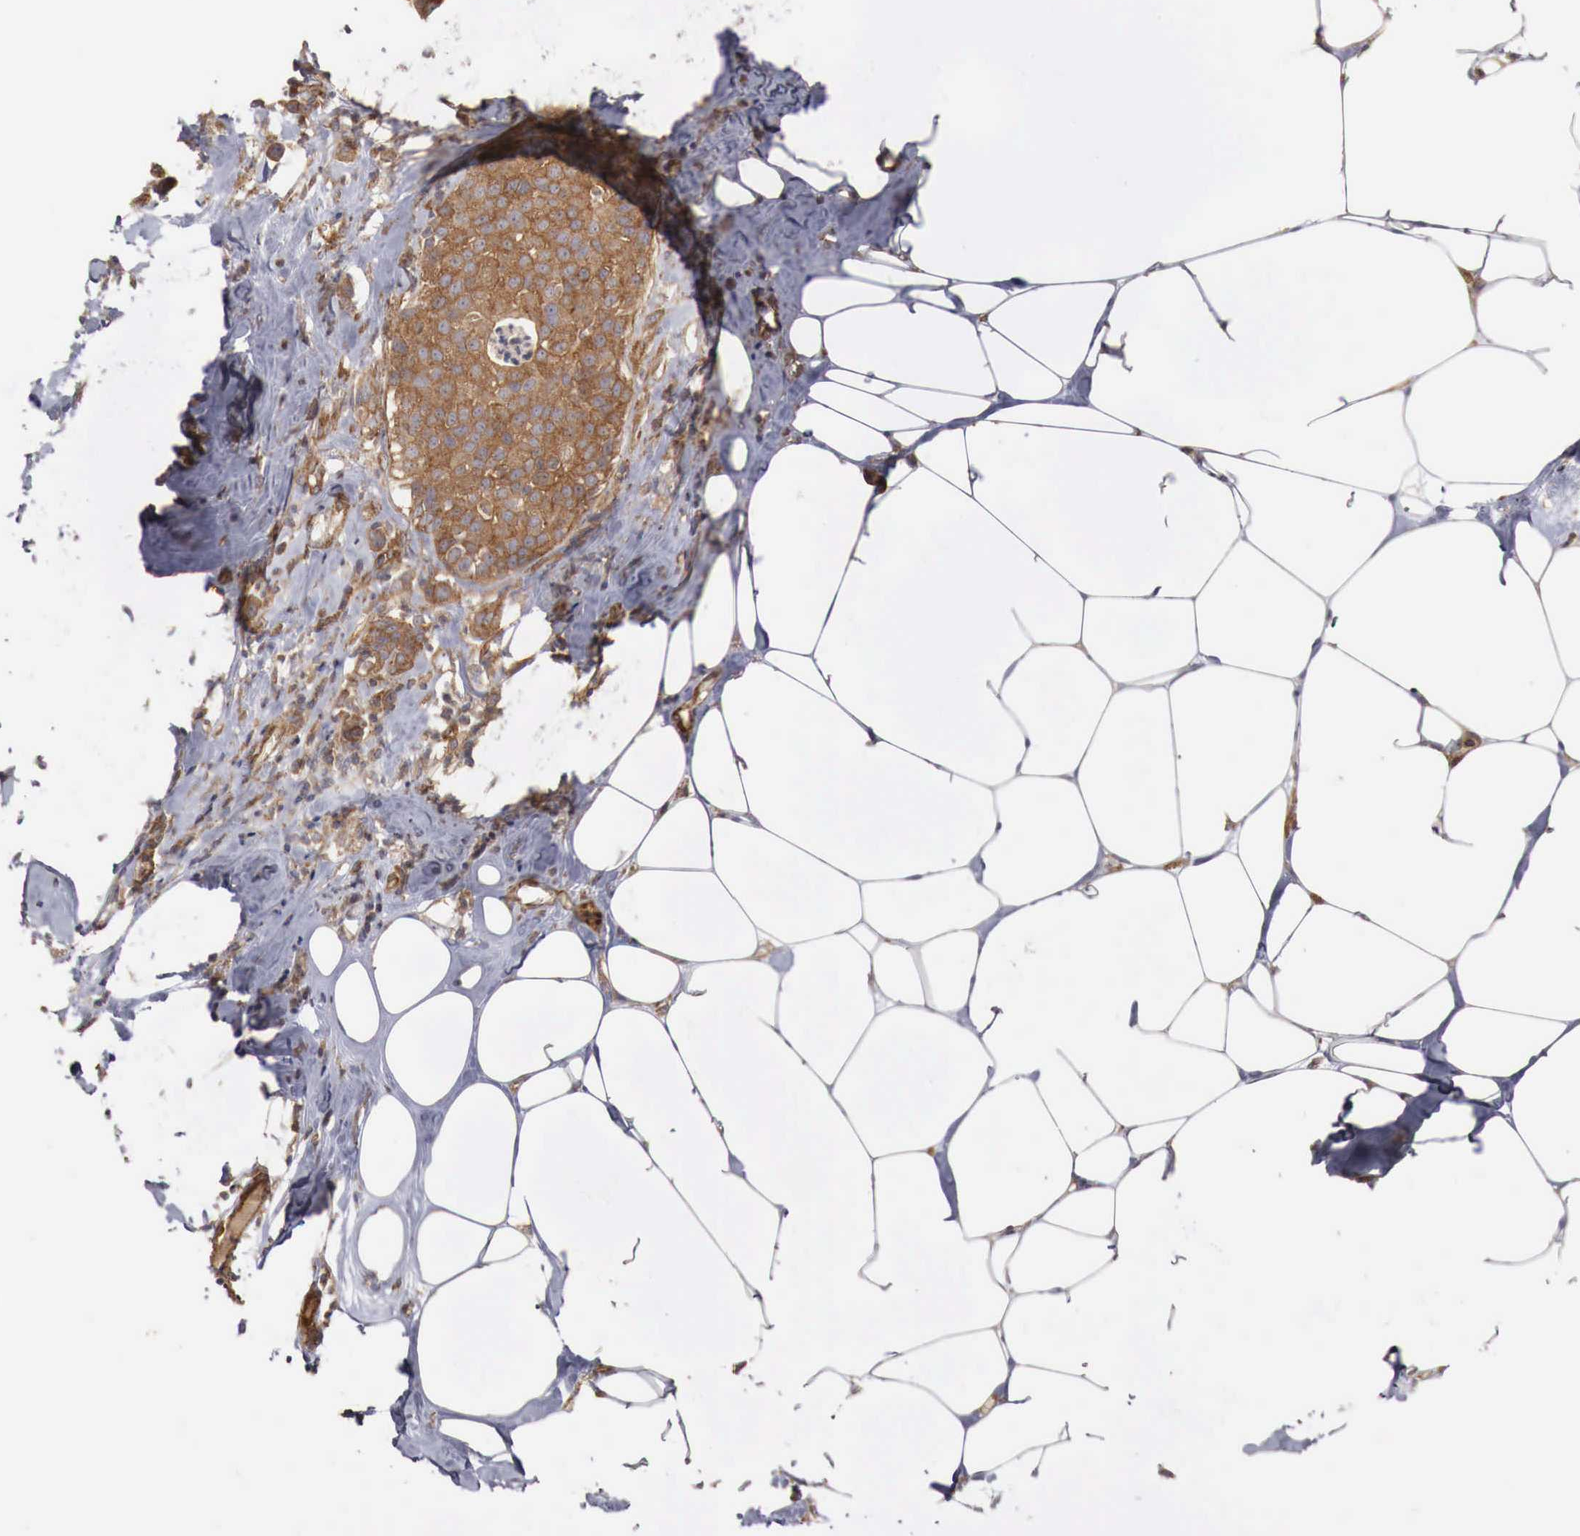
{"staining": {"intensity": "moderate", "quantity": ">75%", "location": "cytoplasmic/membranous"}, "tissue": "breast cancer", "cell_type": "Tumor cells", "image_type": "cancer", "snomed": [{"axis": "morphology", "description": "Duct carcinoma"}, {"axis": "topography", "description": "Breast"}], "caption": "High-power microscopy captured an IHC photomicrograph of breast cancer, revealing moderate cytoplasmic/membranous positivity in about >75% of tumor cells.", "gene": "ARMCX4", "patient": {"sex": "female", "age": 45}}